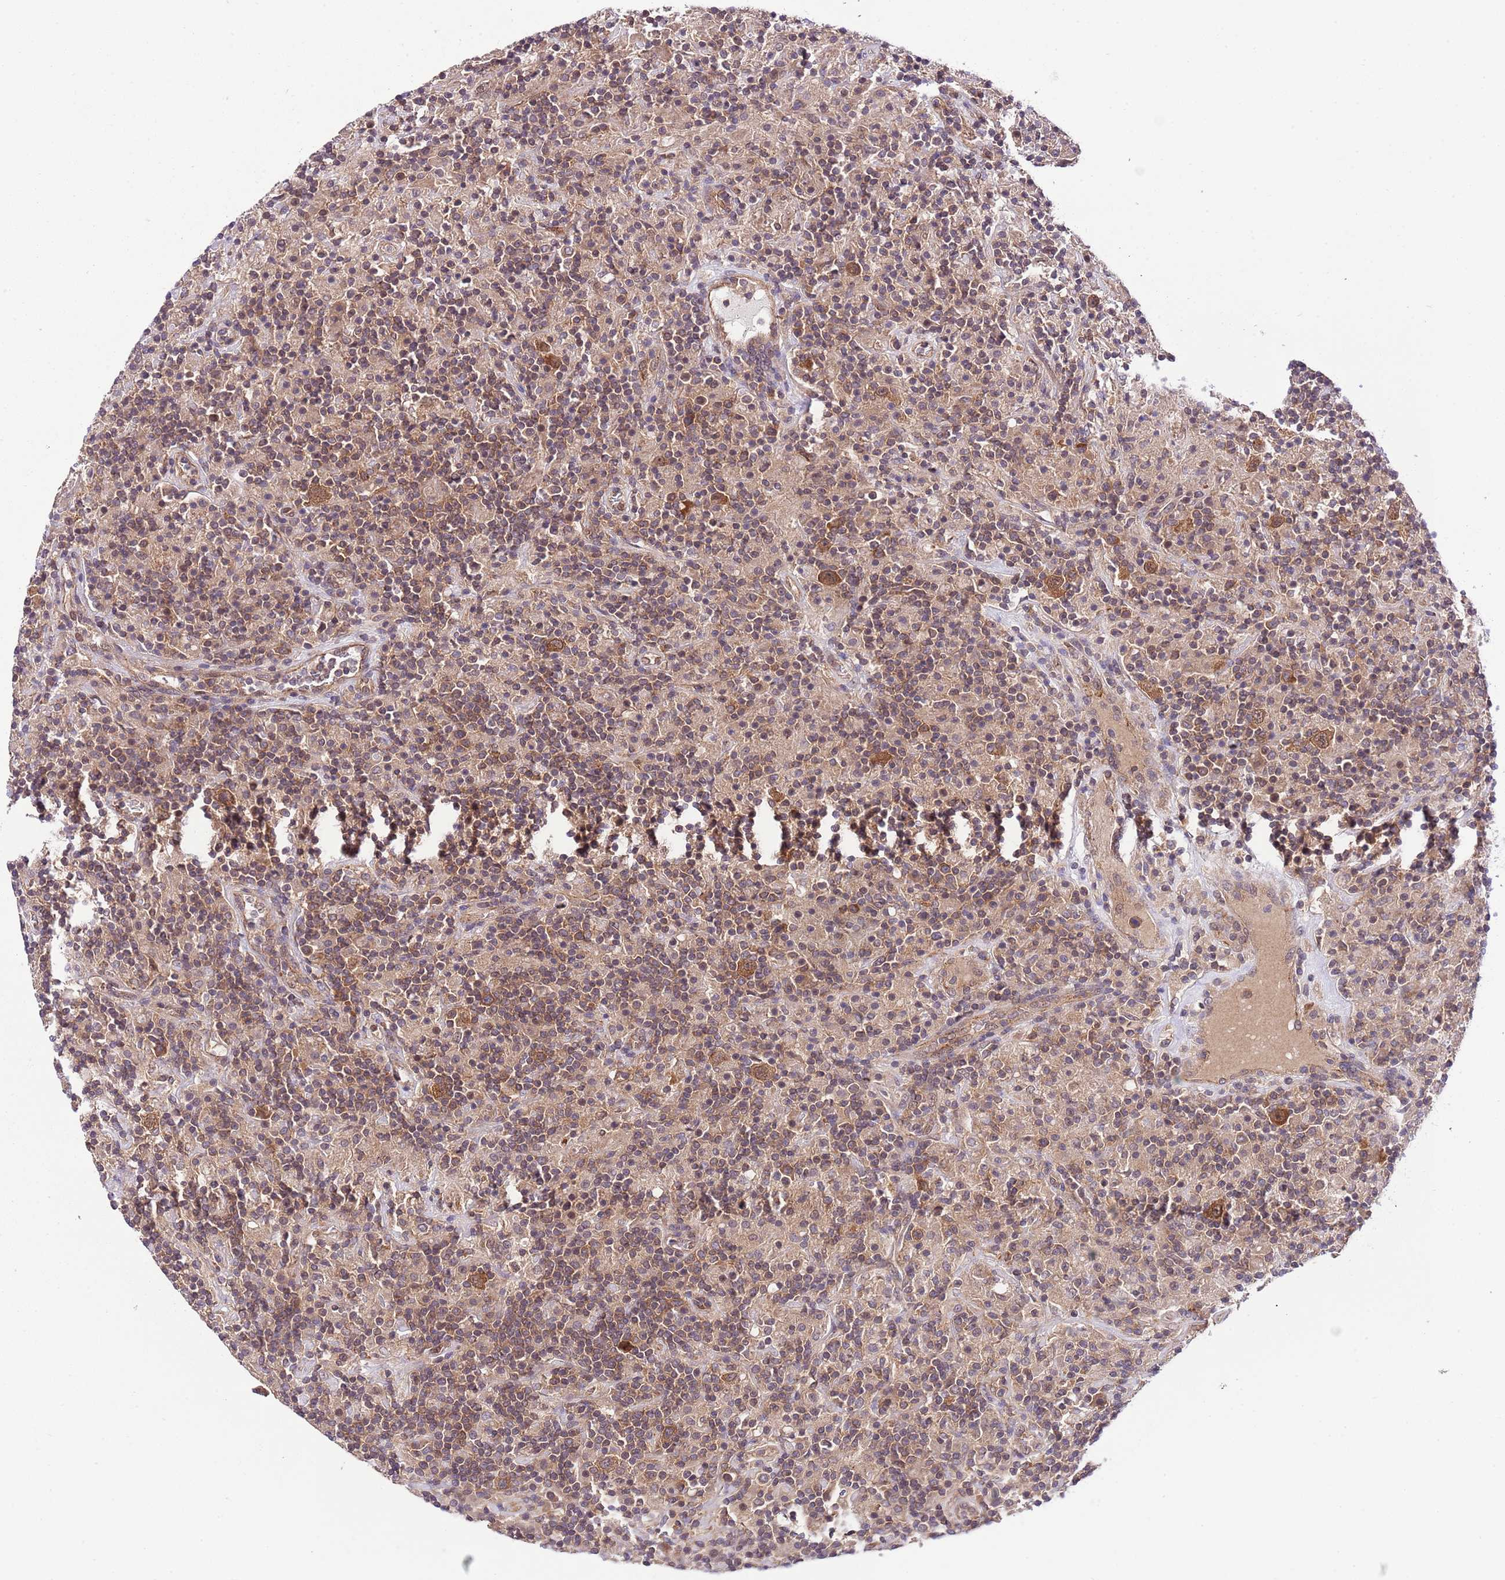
{"staining": {"intensity": "moderate", "quantity": ">75%", "location": "cytoplasmic/membranous,nuclear"}, "tissue": "lymphoma", "cell_type": "Tumor cells", "image_type": "cancer", "snomed": [{"axis": "morphology", "description": "Hodgkin's disease, NOS"}, {"axis": "topography", "description": "Lymph node"}], "caption": "Brown immunohistochemical staining in Hodgkin's disease demonstrates moderate cytoplasmic/membranous and nuclear positivity in about >75% of tumor cells. (DAB (3,3'-diaminobenzidine) IHC with brightfield microscopy, high magnification).", "gene": "DONSON", "patient": {"sex": "male", "age": 70}}